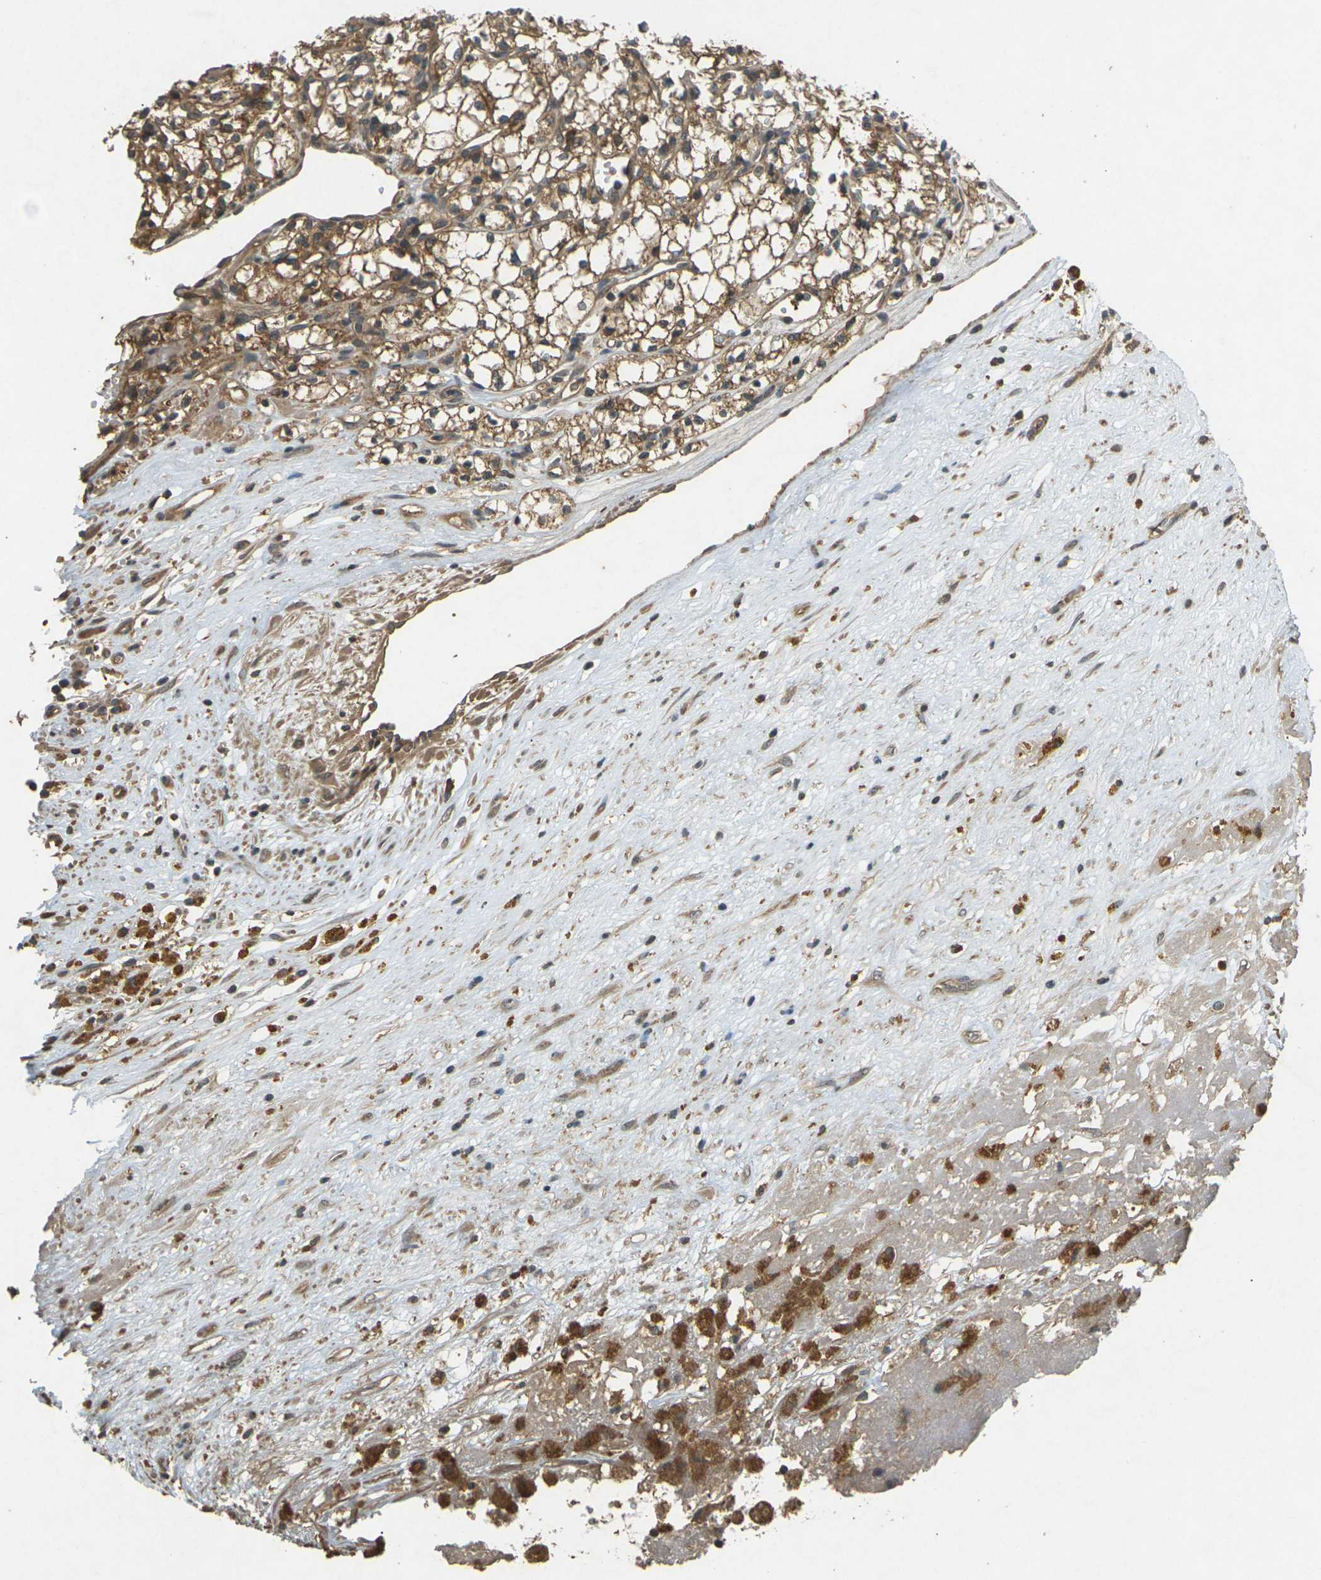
{"staining": {"intensity": "moderate", "quantity": ">75%", "location": "cytoplasmic/membranous"}, "tissue": "renal cancer", "cell_type": "Tumor cells", "image_type": "cancer", "snomed": [{"axis": "morphology", "description": "Normal tissue, NOS"}, {"axis": "morphology", "description": "Adenocarcinoma, NOS"}, {"axis": "topography", "description": "Kidney"}], "caption": "Immunohistochemistry (IHC) photomicrograph of neoplastic tissue: renal adenocarcinoma stained using IHC shows medium levels of moderate protein expression localized specifically in the cytoplasmic/membranous of tumor cells, appearing as a cytoplasmic/membranous brown color.", "gene": "TAP1", "patient": {"sex": "male", "age": 59}}